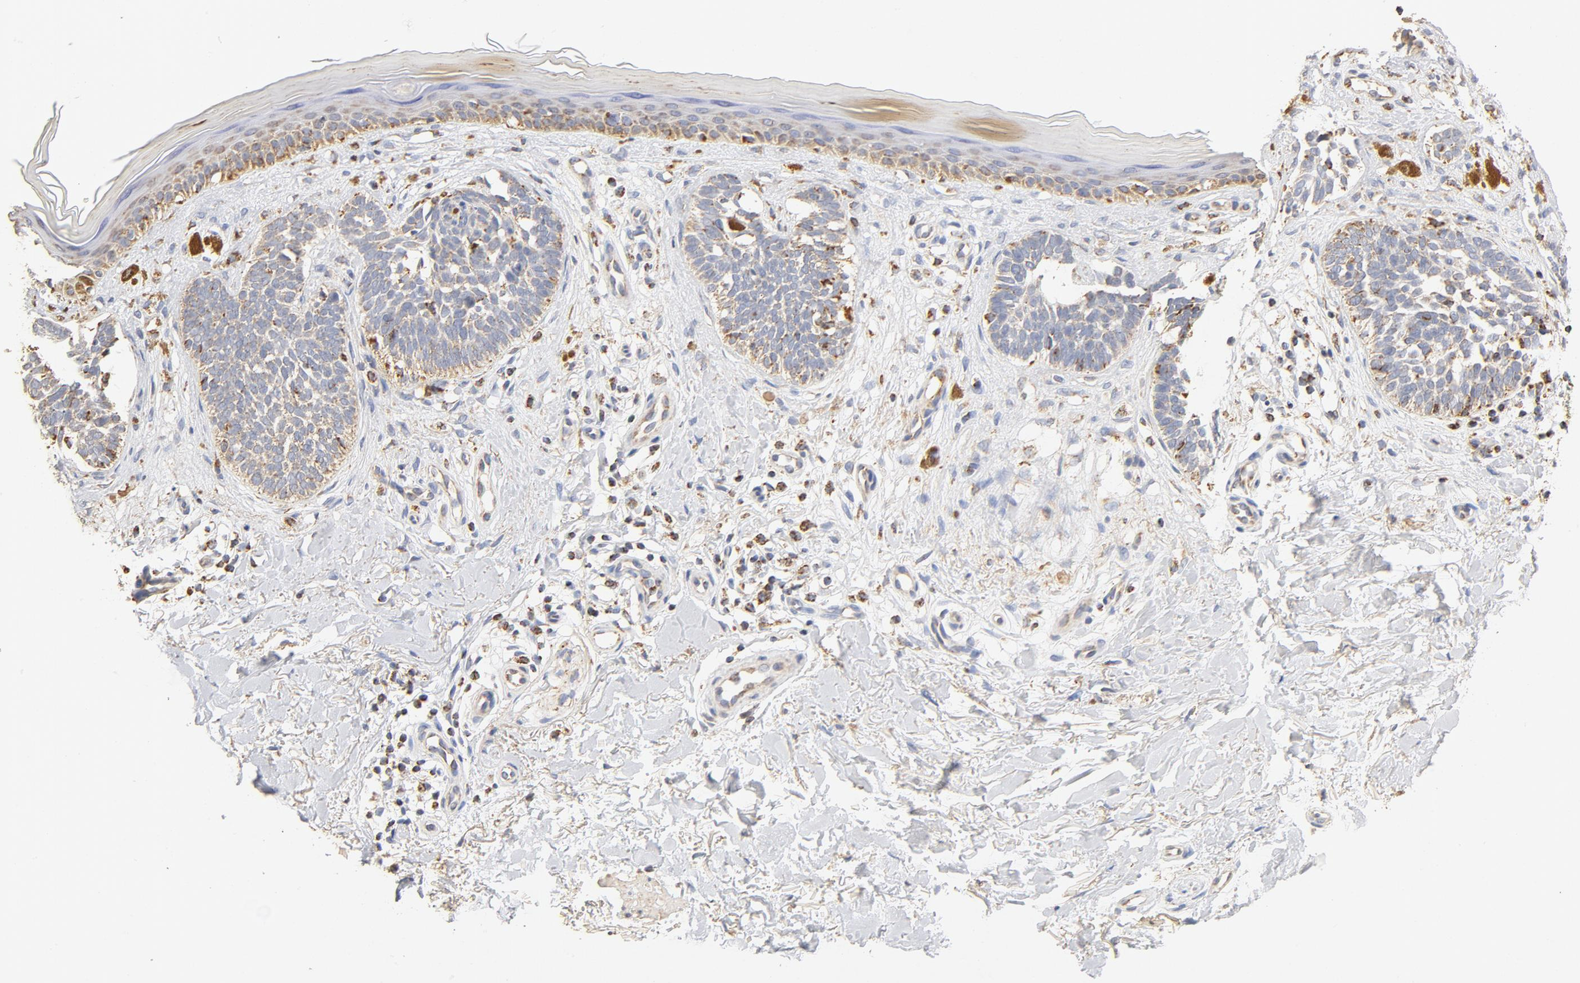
{"staining": {"intensity": "weak", "quantity": ">75%", "location": "cytoplasmic/membranous"}, "tissue": "skin cancer", "cell_type": "Tumor cells", "image_type": "cancer", "snomed": [{"axis": "morphology", "description": "Normal tissue, NOS"}, {"axis": "morphology", "description": "Basal cell carcinoma"}, {"axis": "topography", "description": "Skin"}], "caption": "An image of skin cancer stained for a protein shows weak cytoplasmic/membranous brown staining in tumor cells.", "gene": "COX4I1", "patient": {"sex": "female", "age": 58}}